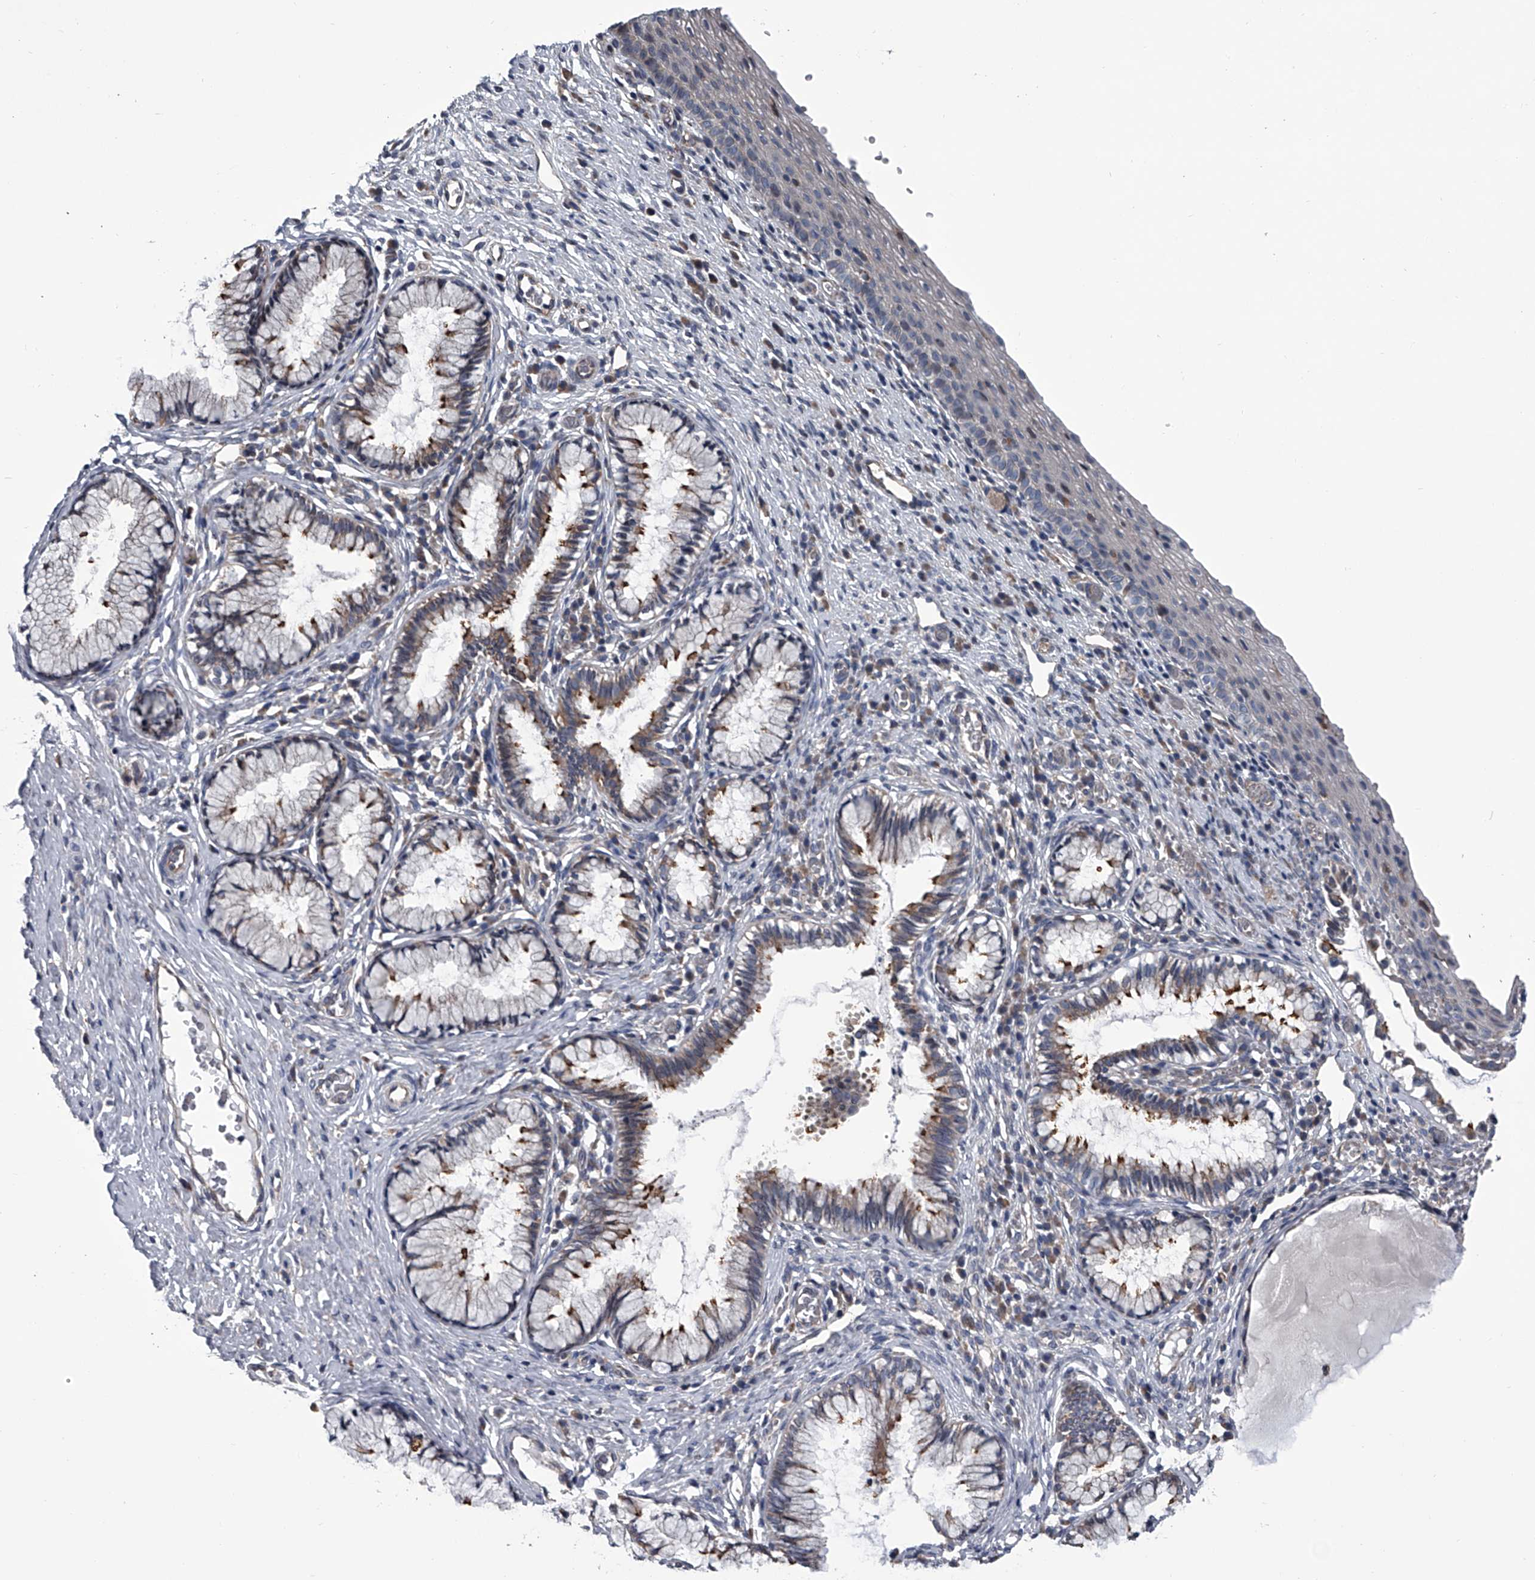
{"staining": {"intensity": "moderate", "quantity": "25%-75%", "location": "cytoplasmic/membranous"}, "tissue": "cervix", "cell_type": "Glandular cells", "image_type": "normal", "snomed": [{"axis": "morphology", "description": "Normal tissue, NOS"}, {"axis": "topography", "description": "Cervix"}], "caption": "Immunohistochemistry (IHC) (DAB (3,3'-diaminobenzidine)) staining of normal human cervix displays moderate cytoplasmic/membranous protein staining in about 25%-75% of glandular cells.", "gene": "ABCG1", "patient": {"sex": "female", "age": 27}}